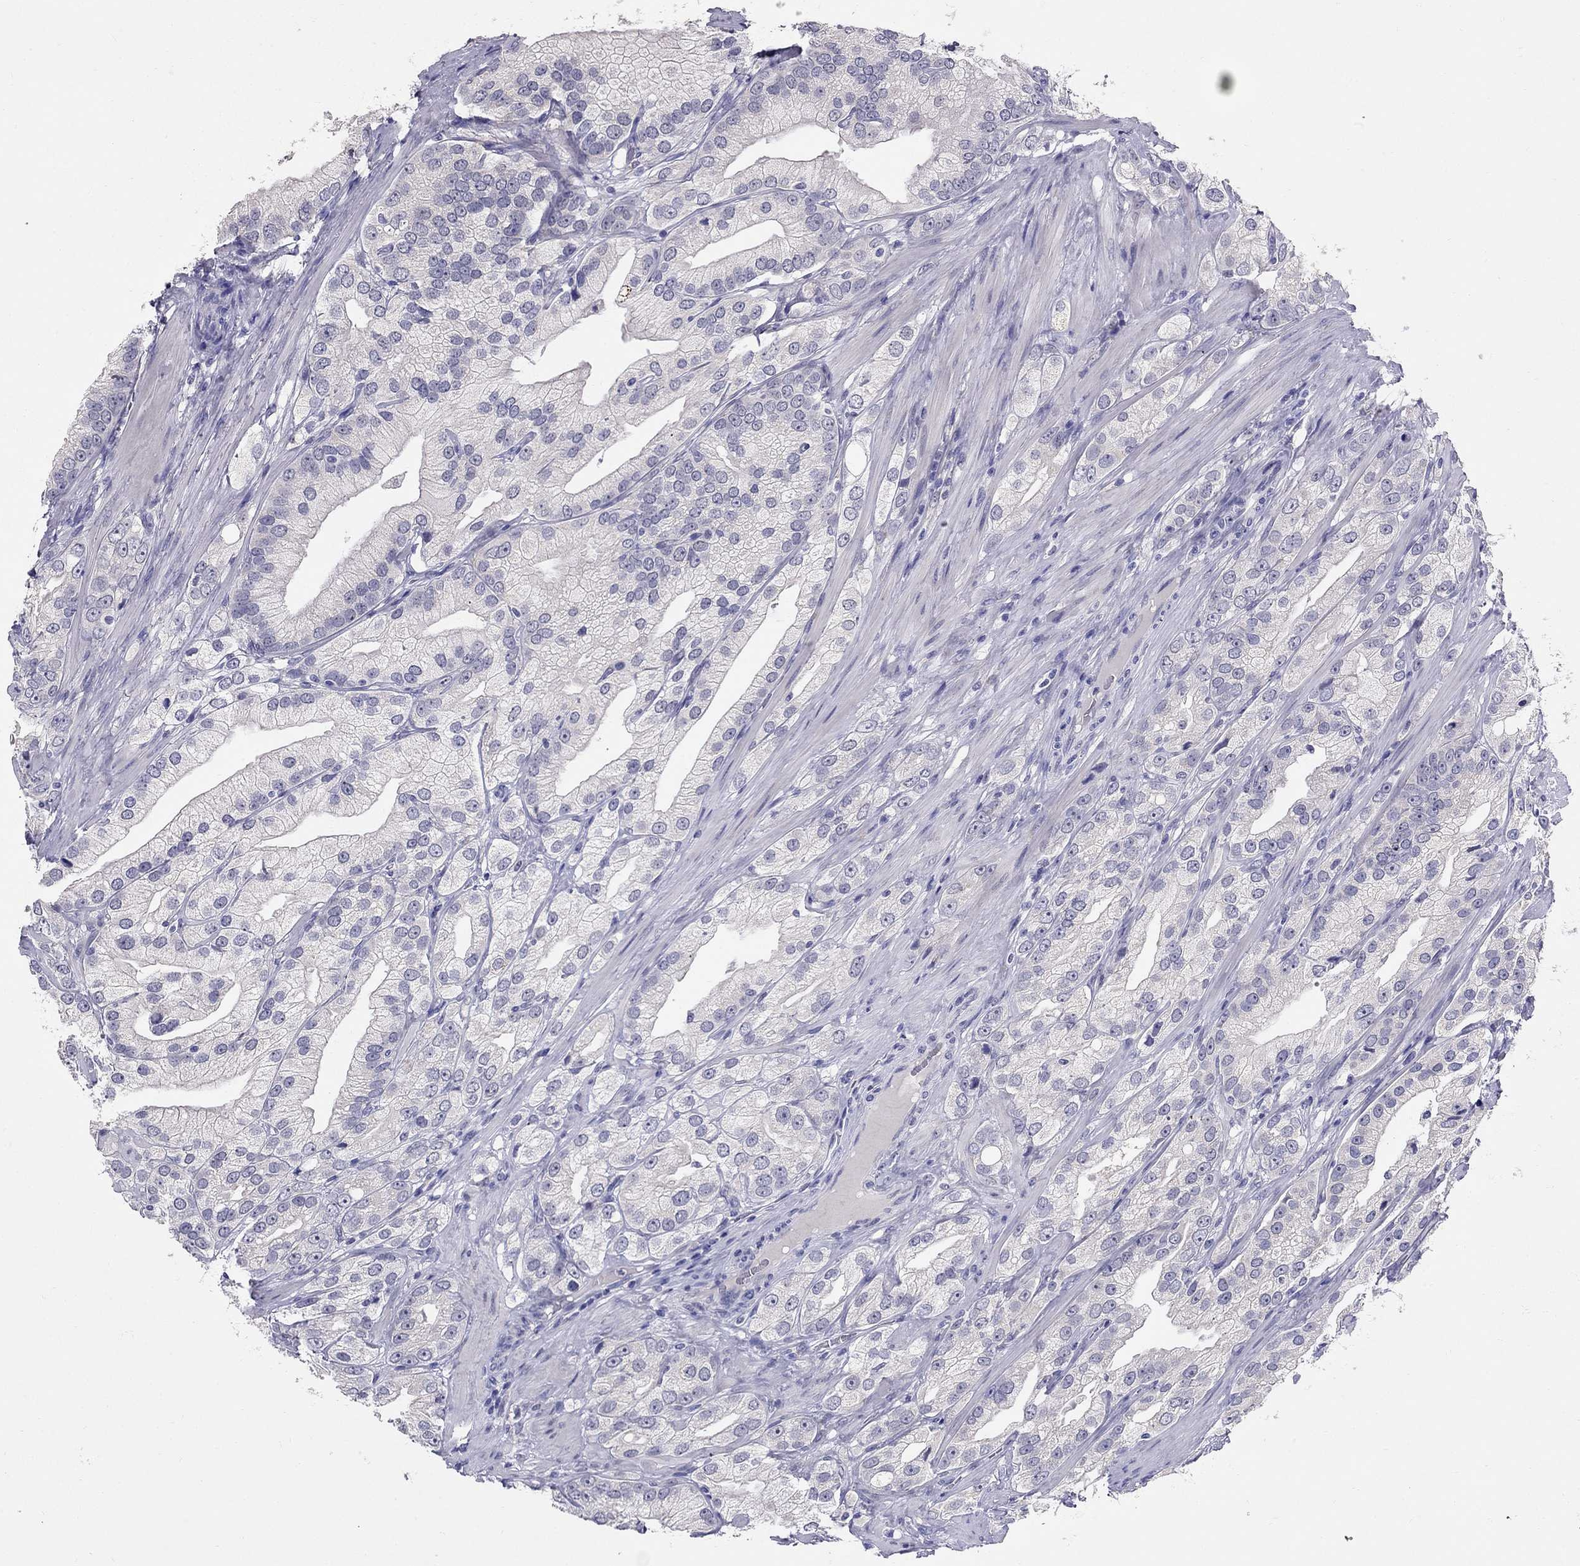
{"staining": {"intensity": "negative", "quantity": "none", "location": "none"}, "tissue": "prostate cancer", "cell_type": "Tumor cells", "image_type": "cancer", "snomed": [{"axis": "morphology", "description": "Adenocarcinoma, High grade"}, {"axis": "topography", "description": "Prostate and seminal vesicle, NOS"}], "caption": "Prostate cancer (high-grade adenocarcinoma) was stained to show a protein in brown. There is no significant staining in tumor cells.", "gene": "MYO3B", "patient": {"sex": "male", "age": 62}}